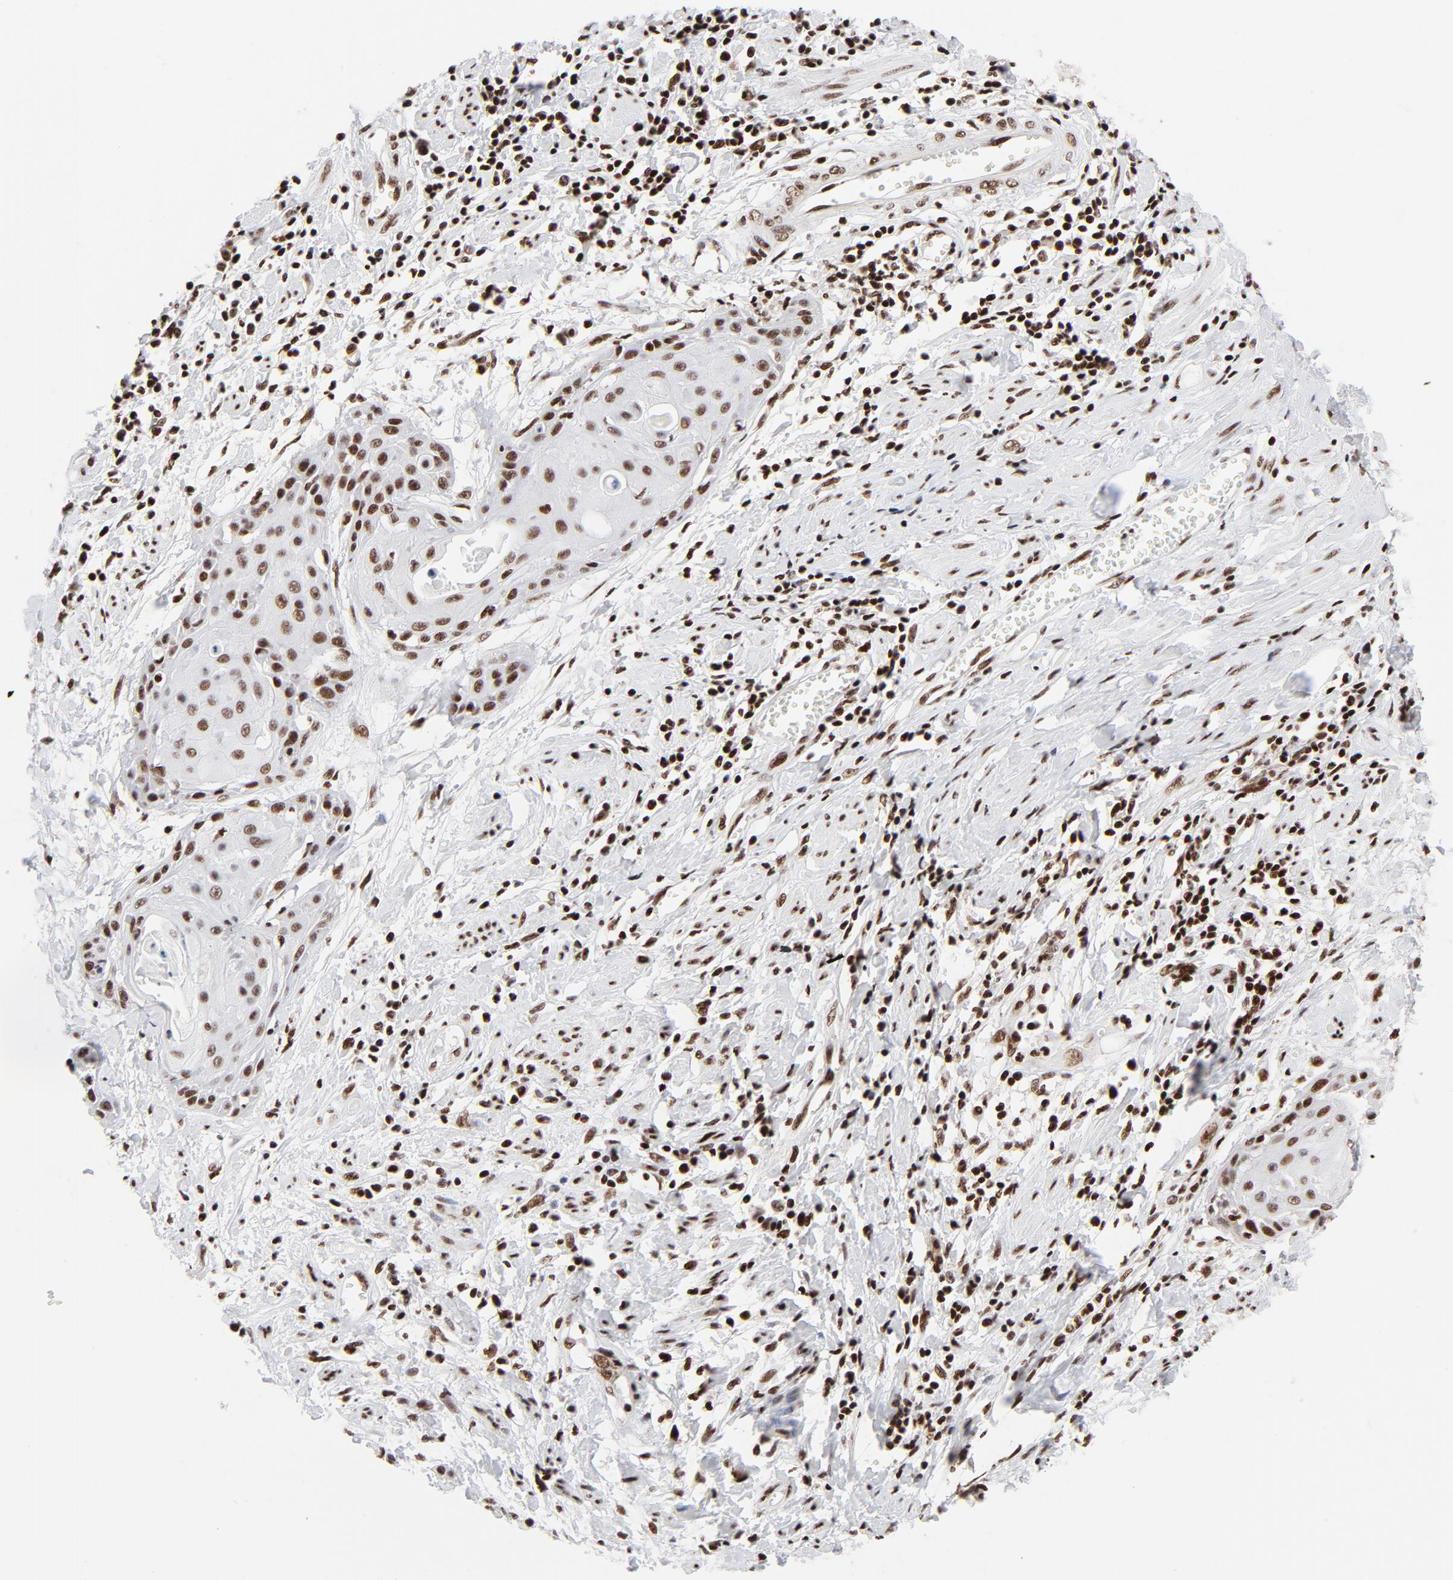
{"staining": {"intensity": "strong", "quantity": ">75%", "location": "nuclear"}, "tissue": "cervical cancer", "cell_type": "Tumor cells", "image_type": "cancer", "snomed": [{"axis": "morphology", "description": "Squamous cell carcinoma, NOS"}, {"axis": "topography", "description": "Cervix"}], "caption": "Tumor cells reveal high levels of strong nuclear staining in approximately >75% of cells in human cervical cancer. (Stains: DAB (3,3'-diaminobenzidine) in brown, nuclei in blue, Microscopy: brightfield microscopy at high magnification).", "gene": "NFYB", "patient": {"sex": "female", "age": 57}}